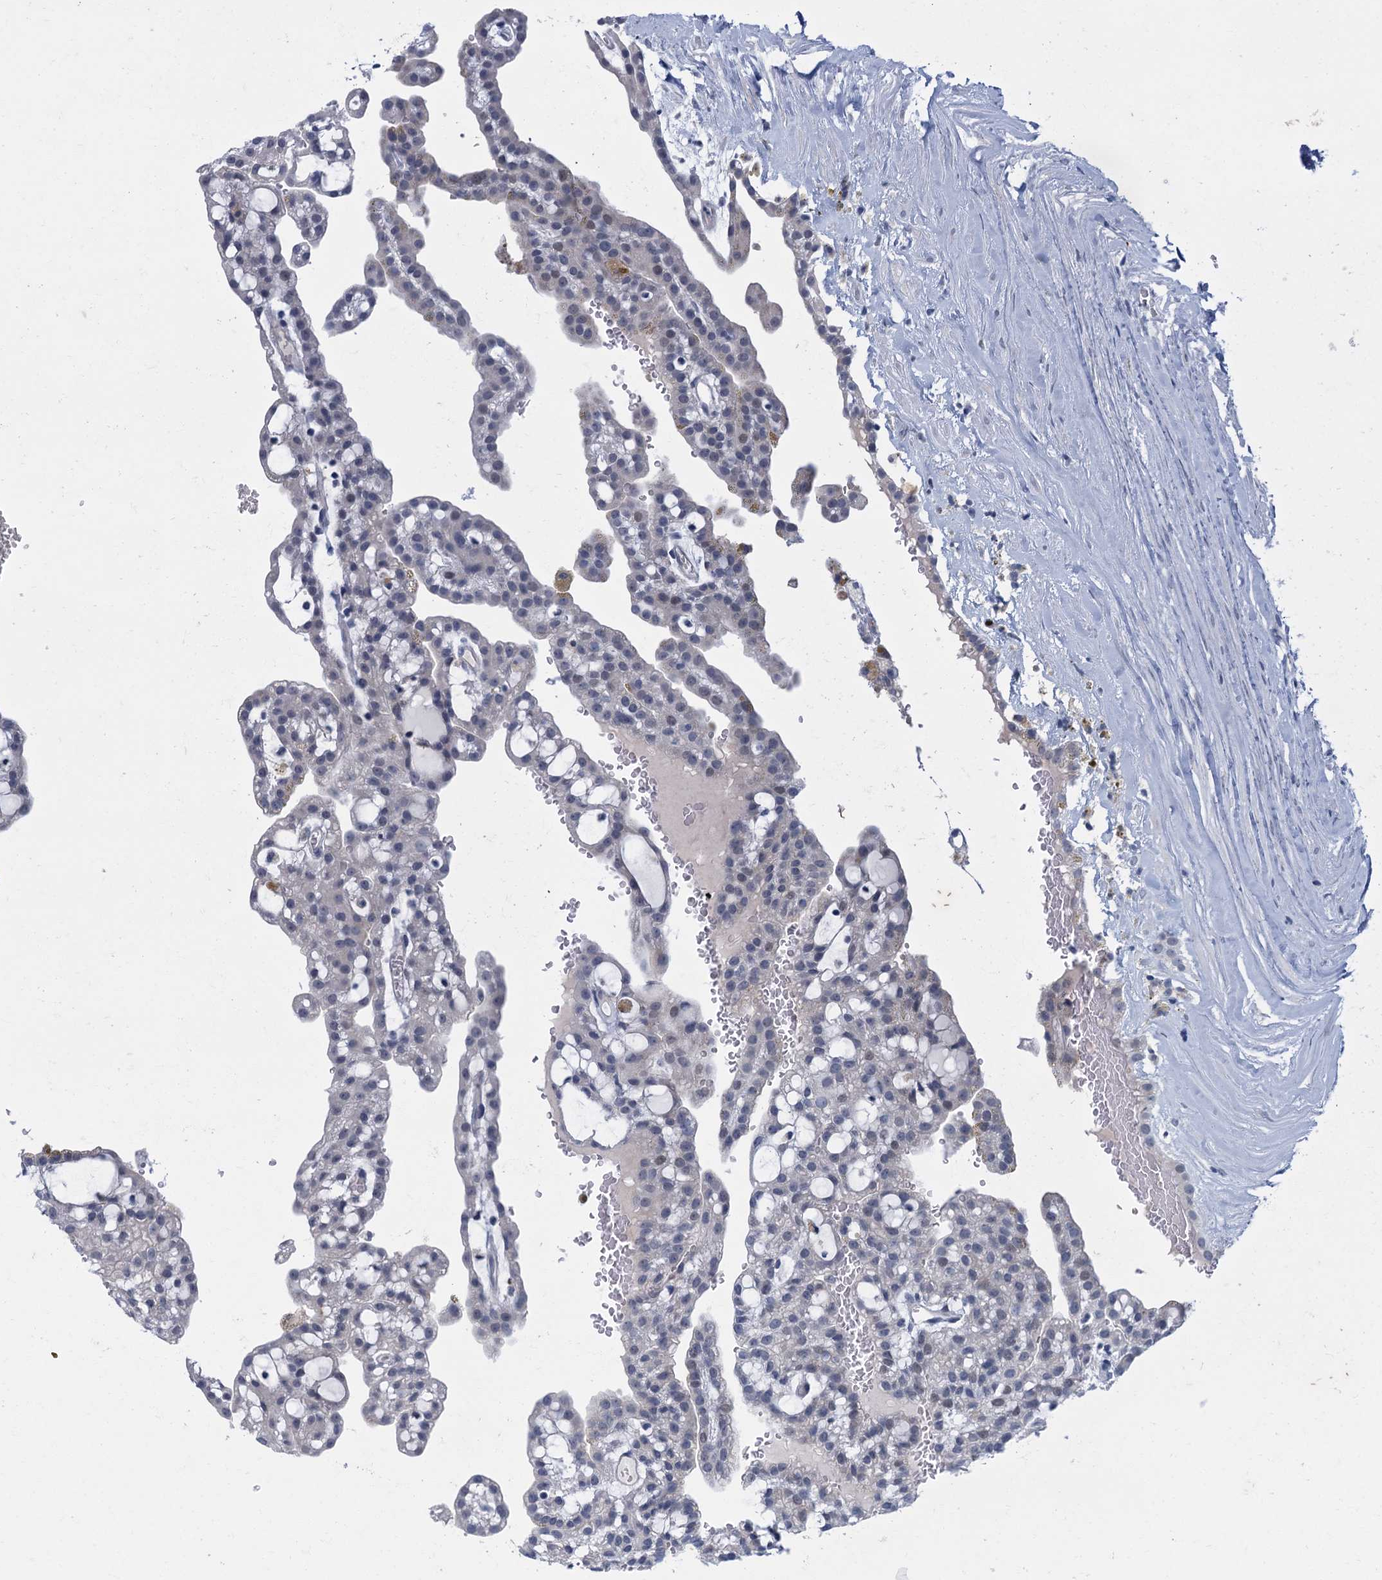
{"staining": {"intensity": "negative", "quantity": "none", "location": "none"}, "tissue": "renal cancer", "cell_type": "Tumor cells", "image_type": "cancer", "snomed": [{"axis": "morphology", "description": "Adenocarcinoma, NOS"}, {"axis": "topography", "description": "Kidney"}], "caption": "An immunohistochemistry image of renal adenocarcinoma is shown. There is no staining in tumor cells of renal adenocarcinoma.", "gene": "ENSG00000131152", "patient": {"sex": "male", "age": 63}}